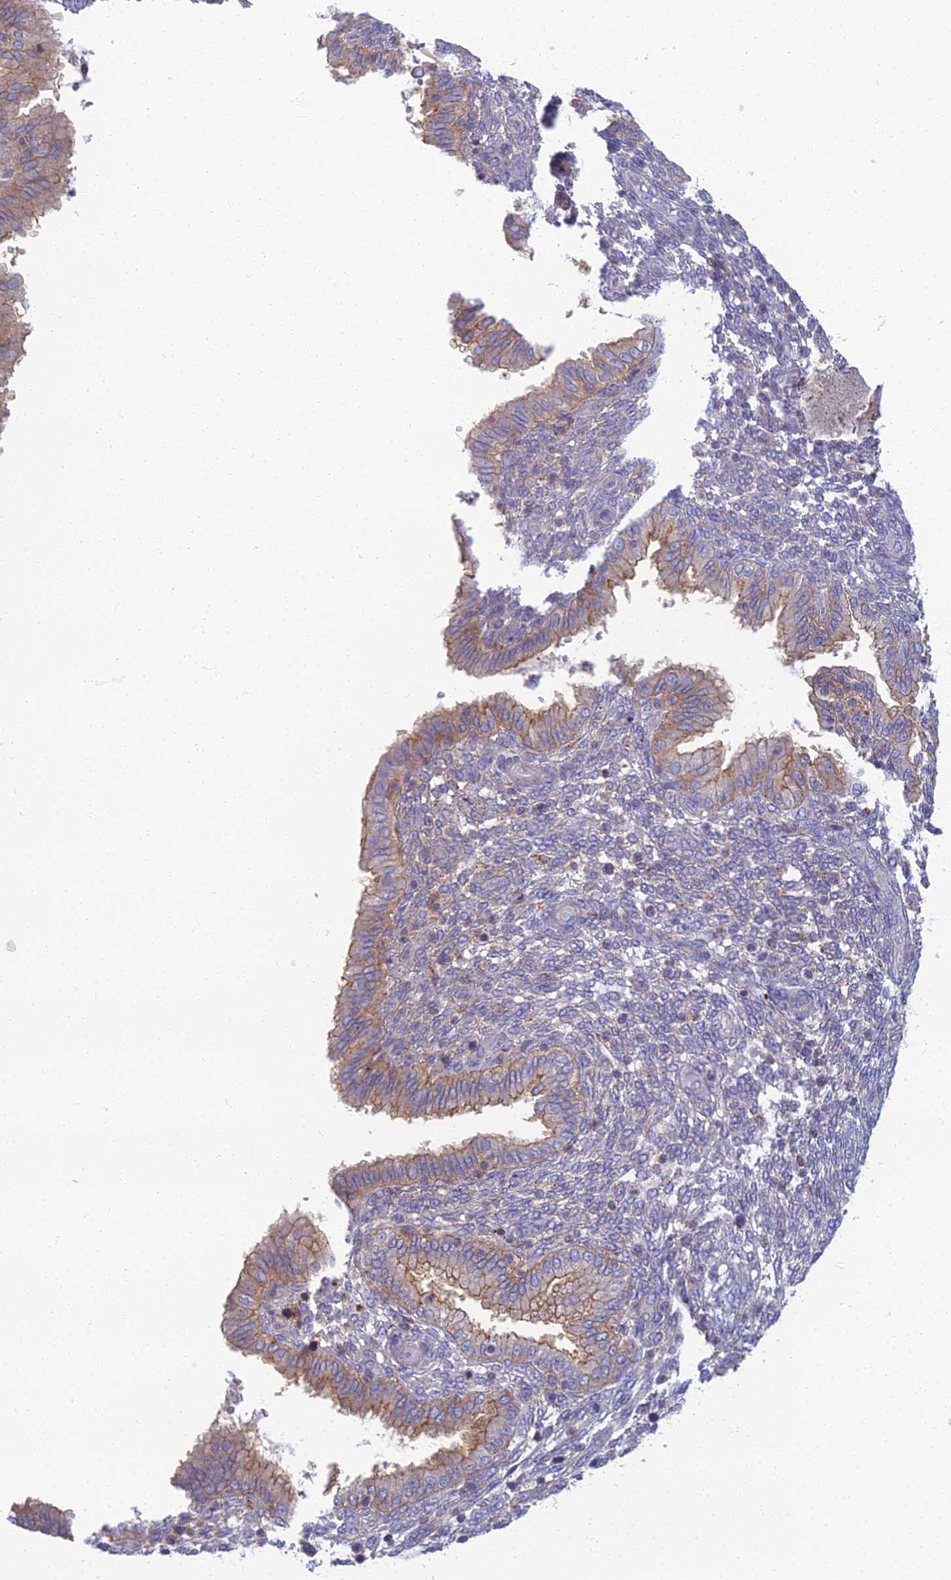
{"staining": {"intensity": "negative", "quantity": "none", "location": "none"}, "tissue": "endometrium", "cell_type": "Cells in endometrial stroma", "image_type": "normal", "snomed": [{"axis": "morphology", "description": "Normal tissue, NOS"}, {"axis": "topography", "description": "Endometrium"}], "caption": "Normal endometrium was stained to show a protein in brown. There is no significant positivity in cells in endometrial stroma. (DAB IHC, high magnification).", "gene": "CHMP4B", "patient": {"sex": "female", "age": 33}}